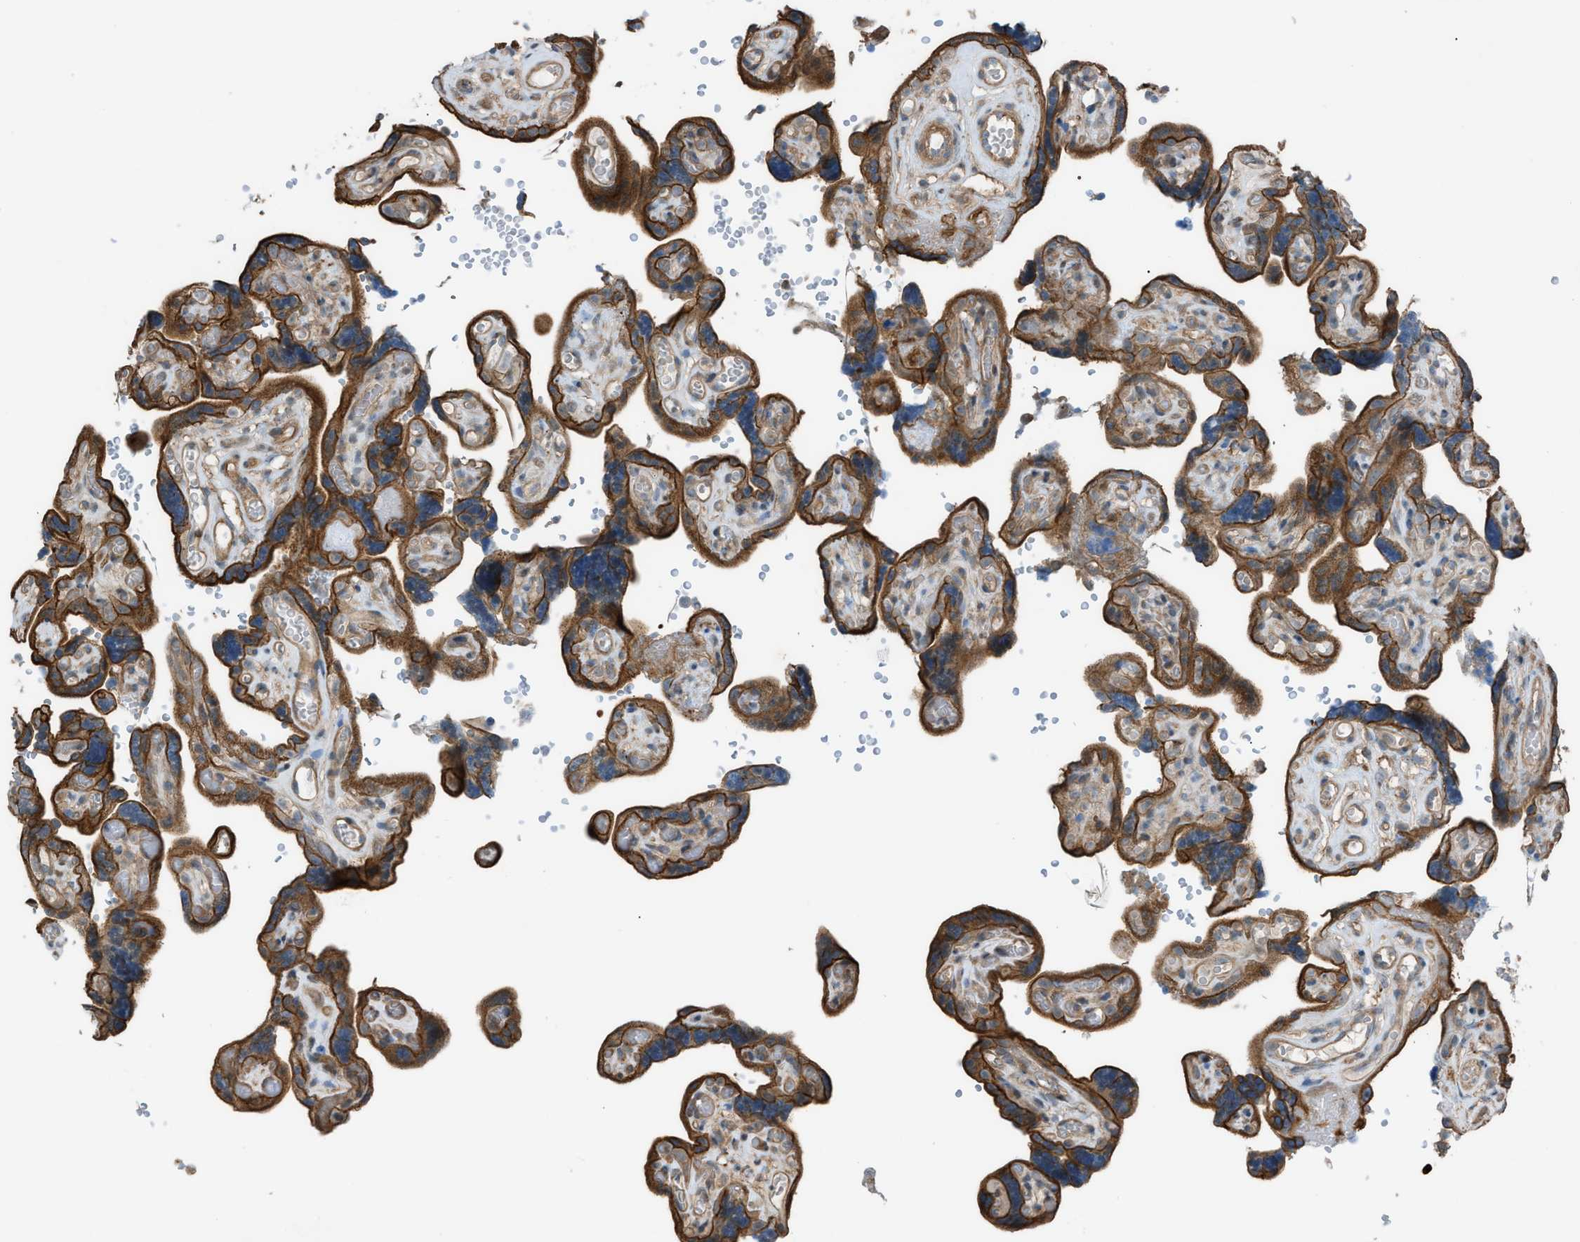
{"staining": {"intensity": "strong", "quantity": "25%-75%", "location": "cytoplasmic/membranous"}, "tissue": "placenta", "cell_type": "Decidual cells", "image_type": "normal", "snomed": [{"axis": "morphology", "description": "Normal tissue, NOS"}, {"axis": "topography", "description": "Placenta"}], "caption": "Immunohistochemistry (IHC) histopathology image of benign human placenta stained for a protein (brown), which reveals high levels of strong cytoplasmic/membranous positivity in about 25%-75% of decidual cells.", "gene": "DYRK1A", "patient": {"sex": "female", "age": 30}}